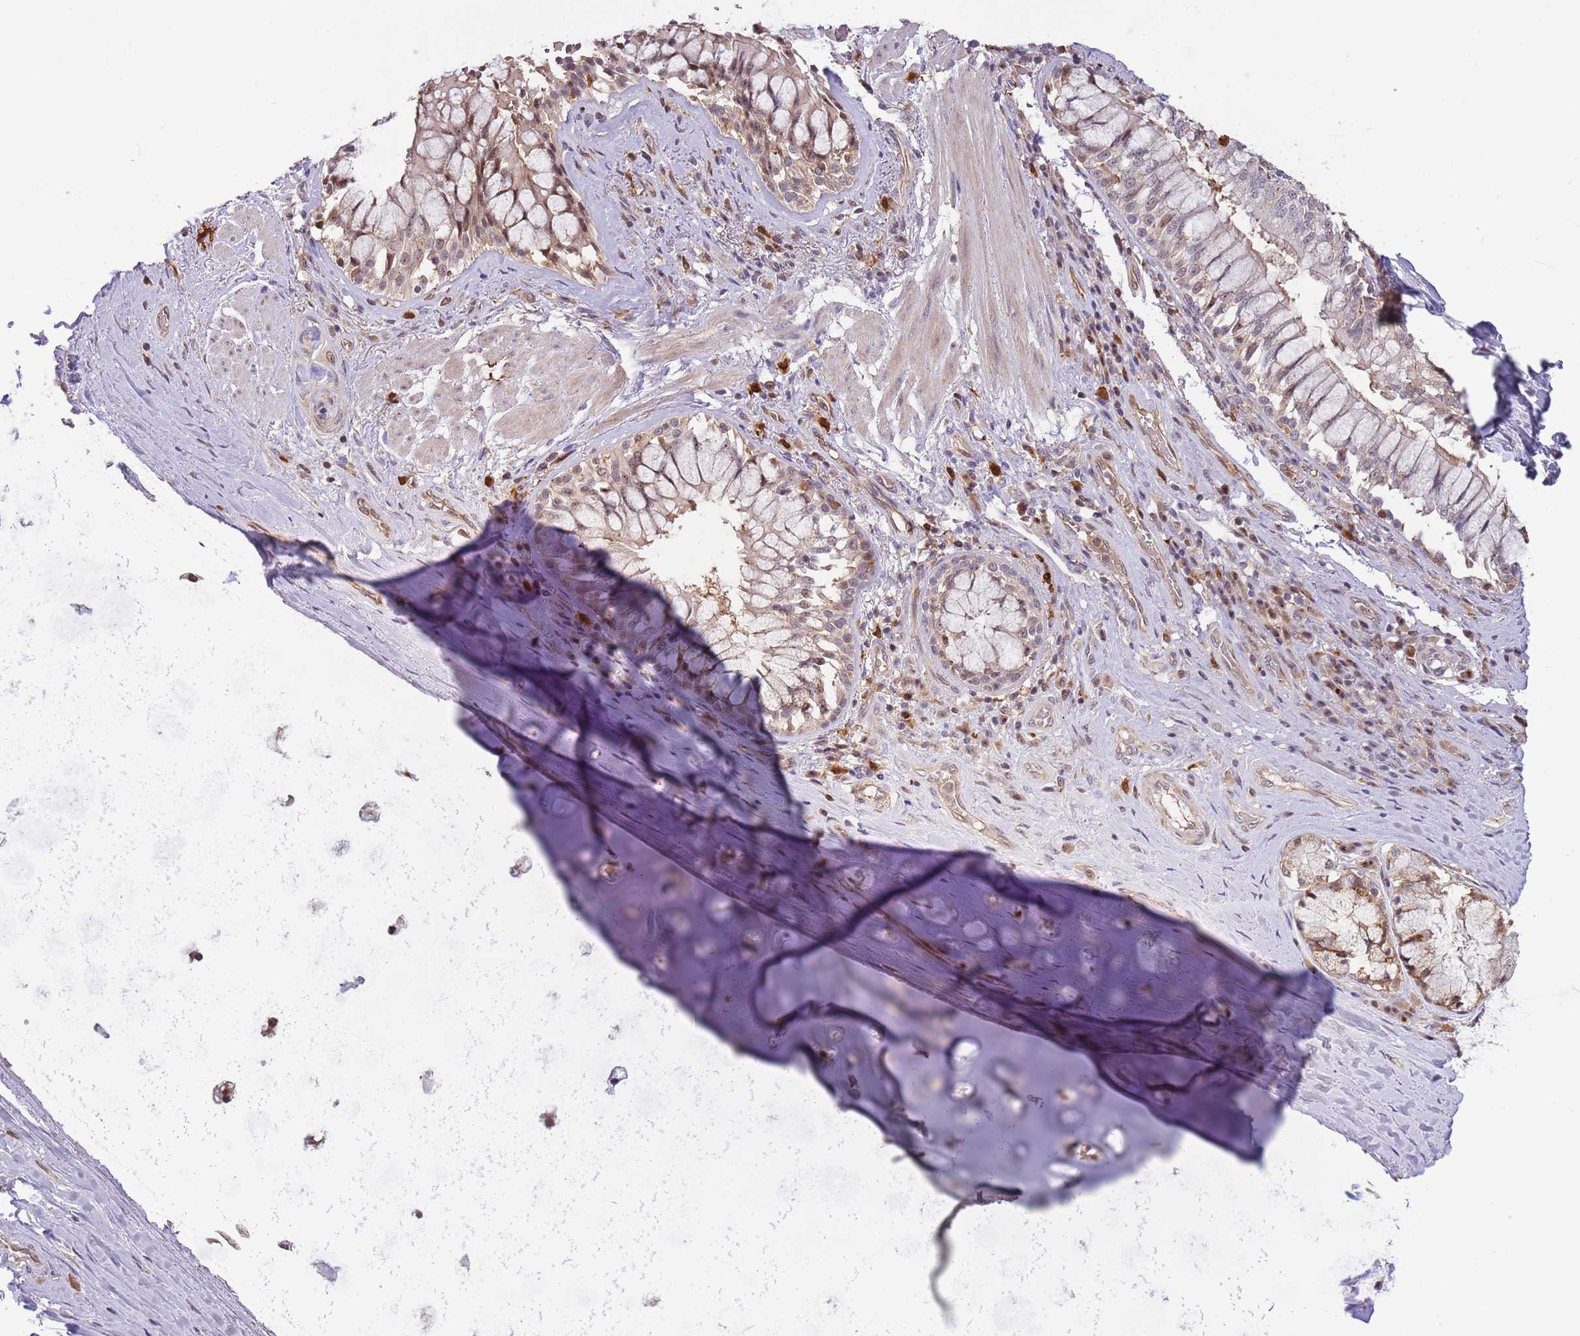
{"staining": {"intensity": "moderate", "quantity": "<25%", "location": "cytoplasmic/membranous"}, "tissue": "adipose tissue", "cell_type": "Adipocytes", "image_type": "normal", "snomed": [{"axis": "morphology", "description": "Normal tissue, NOS"}, {"axis": "morphology", "description": "Squamous cell carcinoma, NOS"}, {"axis": "topography", "description": "Bronchus"}, {"axis": "topography", "description": "Lung"}], "caption": "Protein analysis of benign adipose tissue demonstrates moderate cytoplasmic/membranous expression in approximately <25% of adipocytes.", "gene": "CCNJL", "patient": {"sex": "male", "age": 64}}